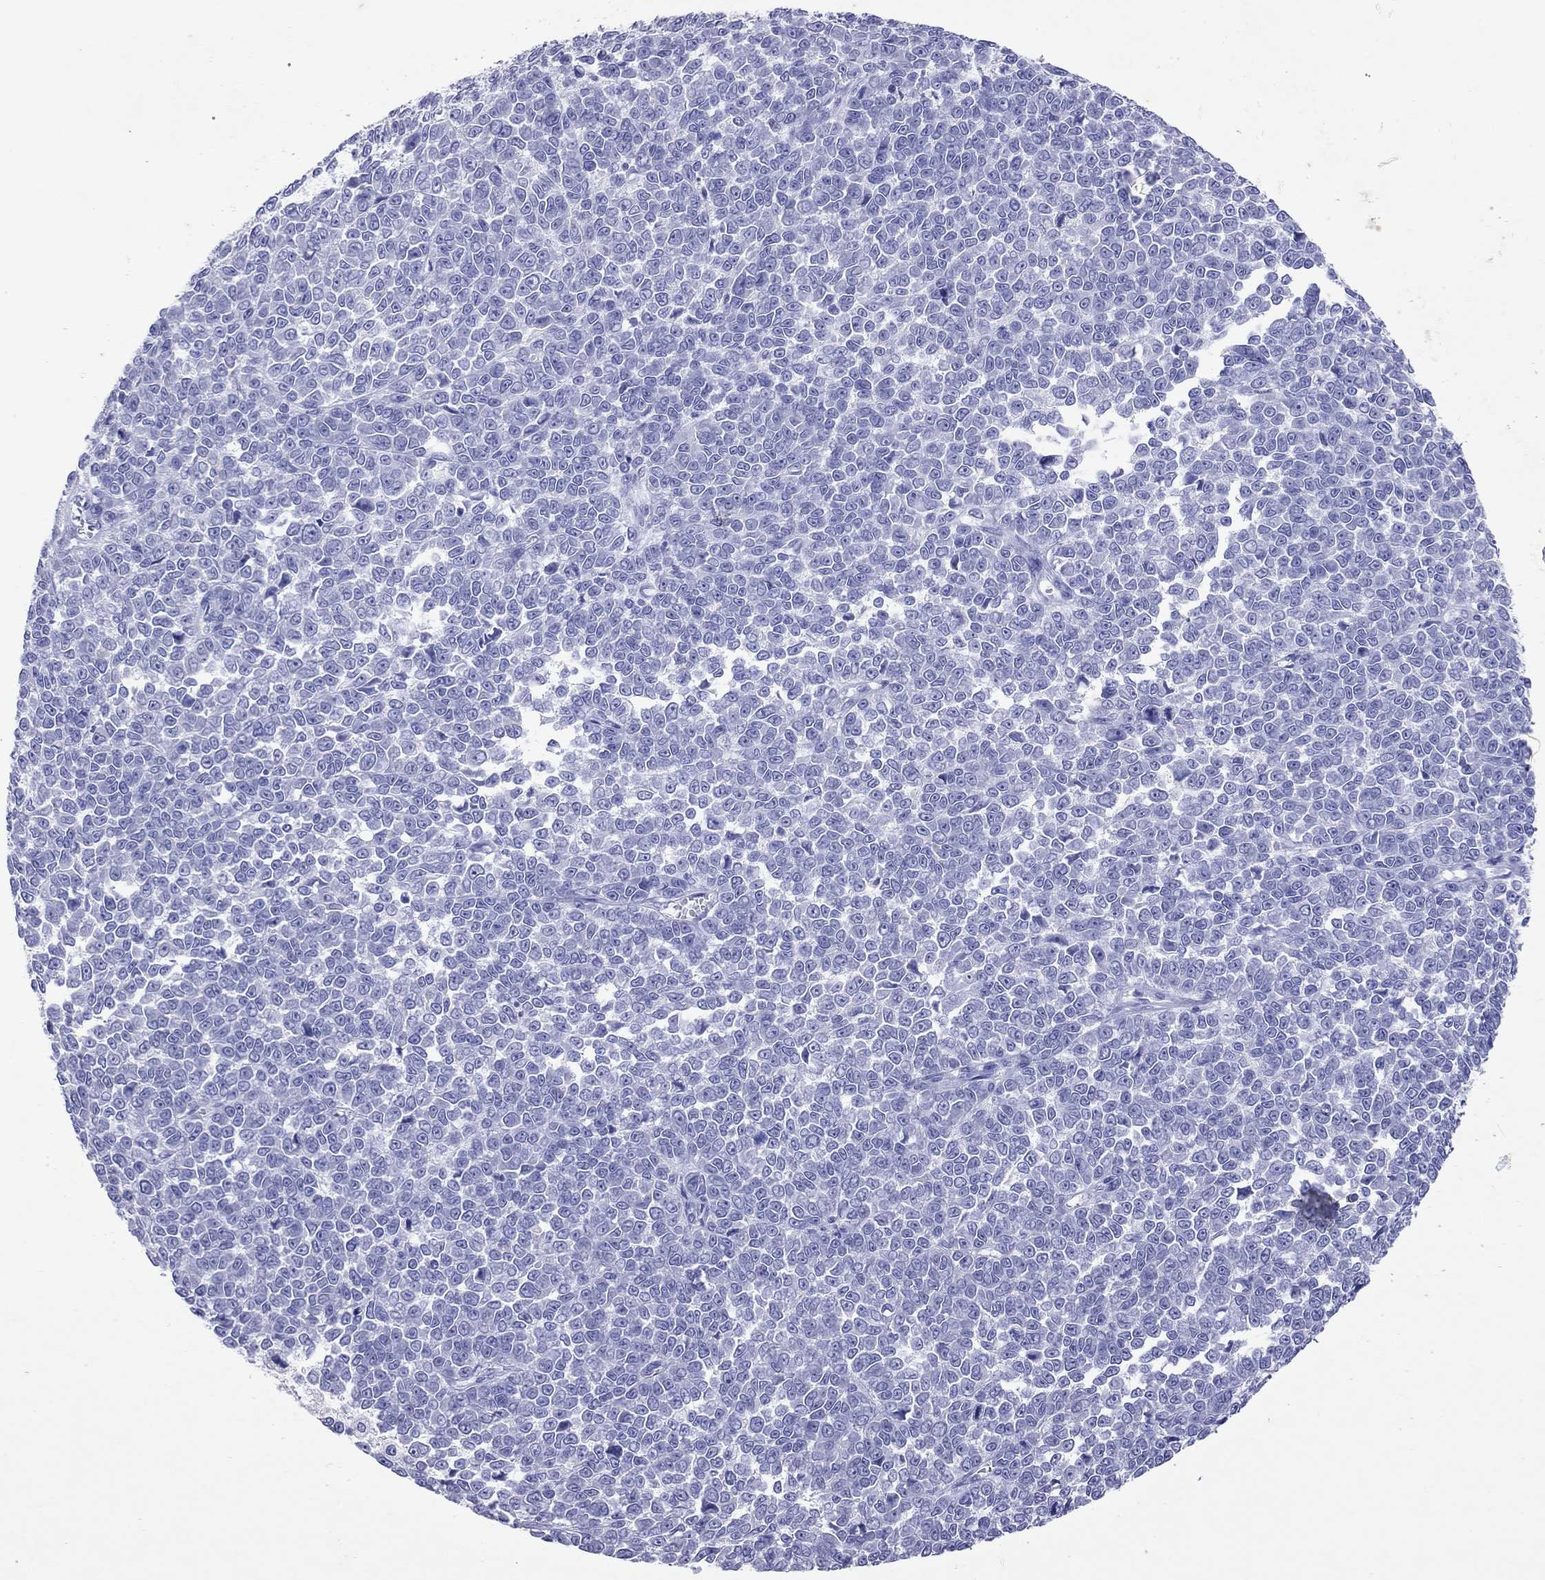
{"staining": {"intensity": "negative", "quantity": "none", "location": "none"}, "tissue": "melanoma", "cell_type": "Tumor cells", "image_type": "cancer", "snomed": [{"axis": "morphology", "description": "Malignant melanoma, NOS"}, {"axis": "topography", "description": "Skin"}], "caption": "Immunohistochemical staining of melanoma demonstrates no significant expression in tumor cells.", "gene": "ARMC12", "patient": {"sex": "female", "age": 95}}